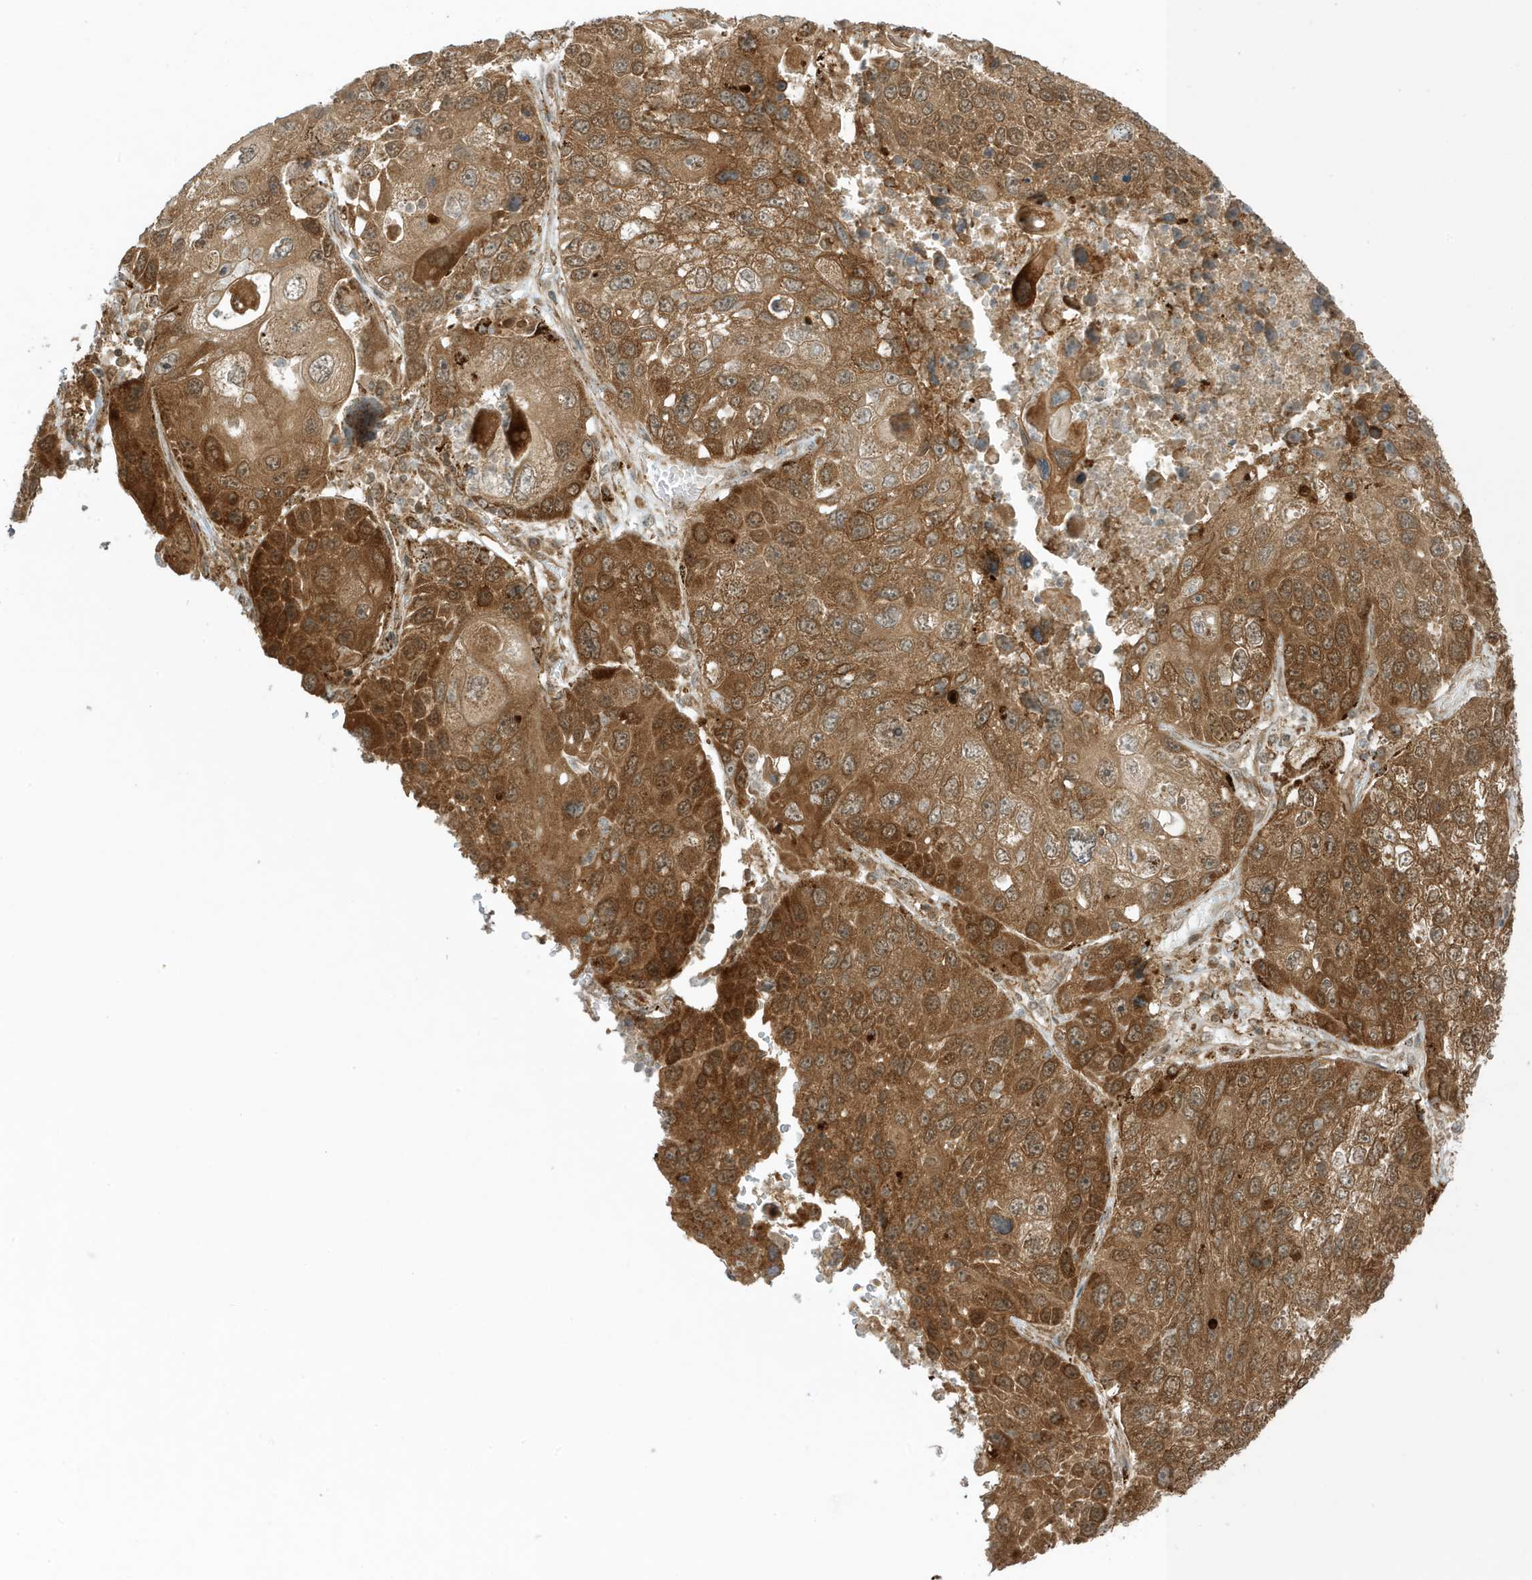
{"staining": {"intensity": "strong", "quantity": ">75%", "location": "cytoplasmic/membranous"}, "tissue": "lung cancer", "cell_type": "Tumor cells", "image_type": "cancer", "snomed": [{"axis": "morphology", "description": "Squamous cell carcinoma, NOS"}, {"axis": "topography", "description": "Lung"}], "caption": "Immunohistochemical staining of human lung squamous cell carcinoma reveals high levels of strong cytoplasmic/membranous protein positivity in about >75% of tumor cells. (Brightfield microscopy of DAB IHC at high magnification).", "gene": "DHX36", "patient": {"sex": "male", "age": 61}}